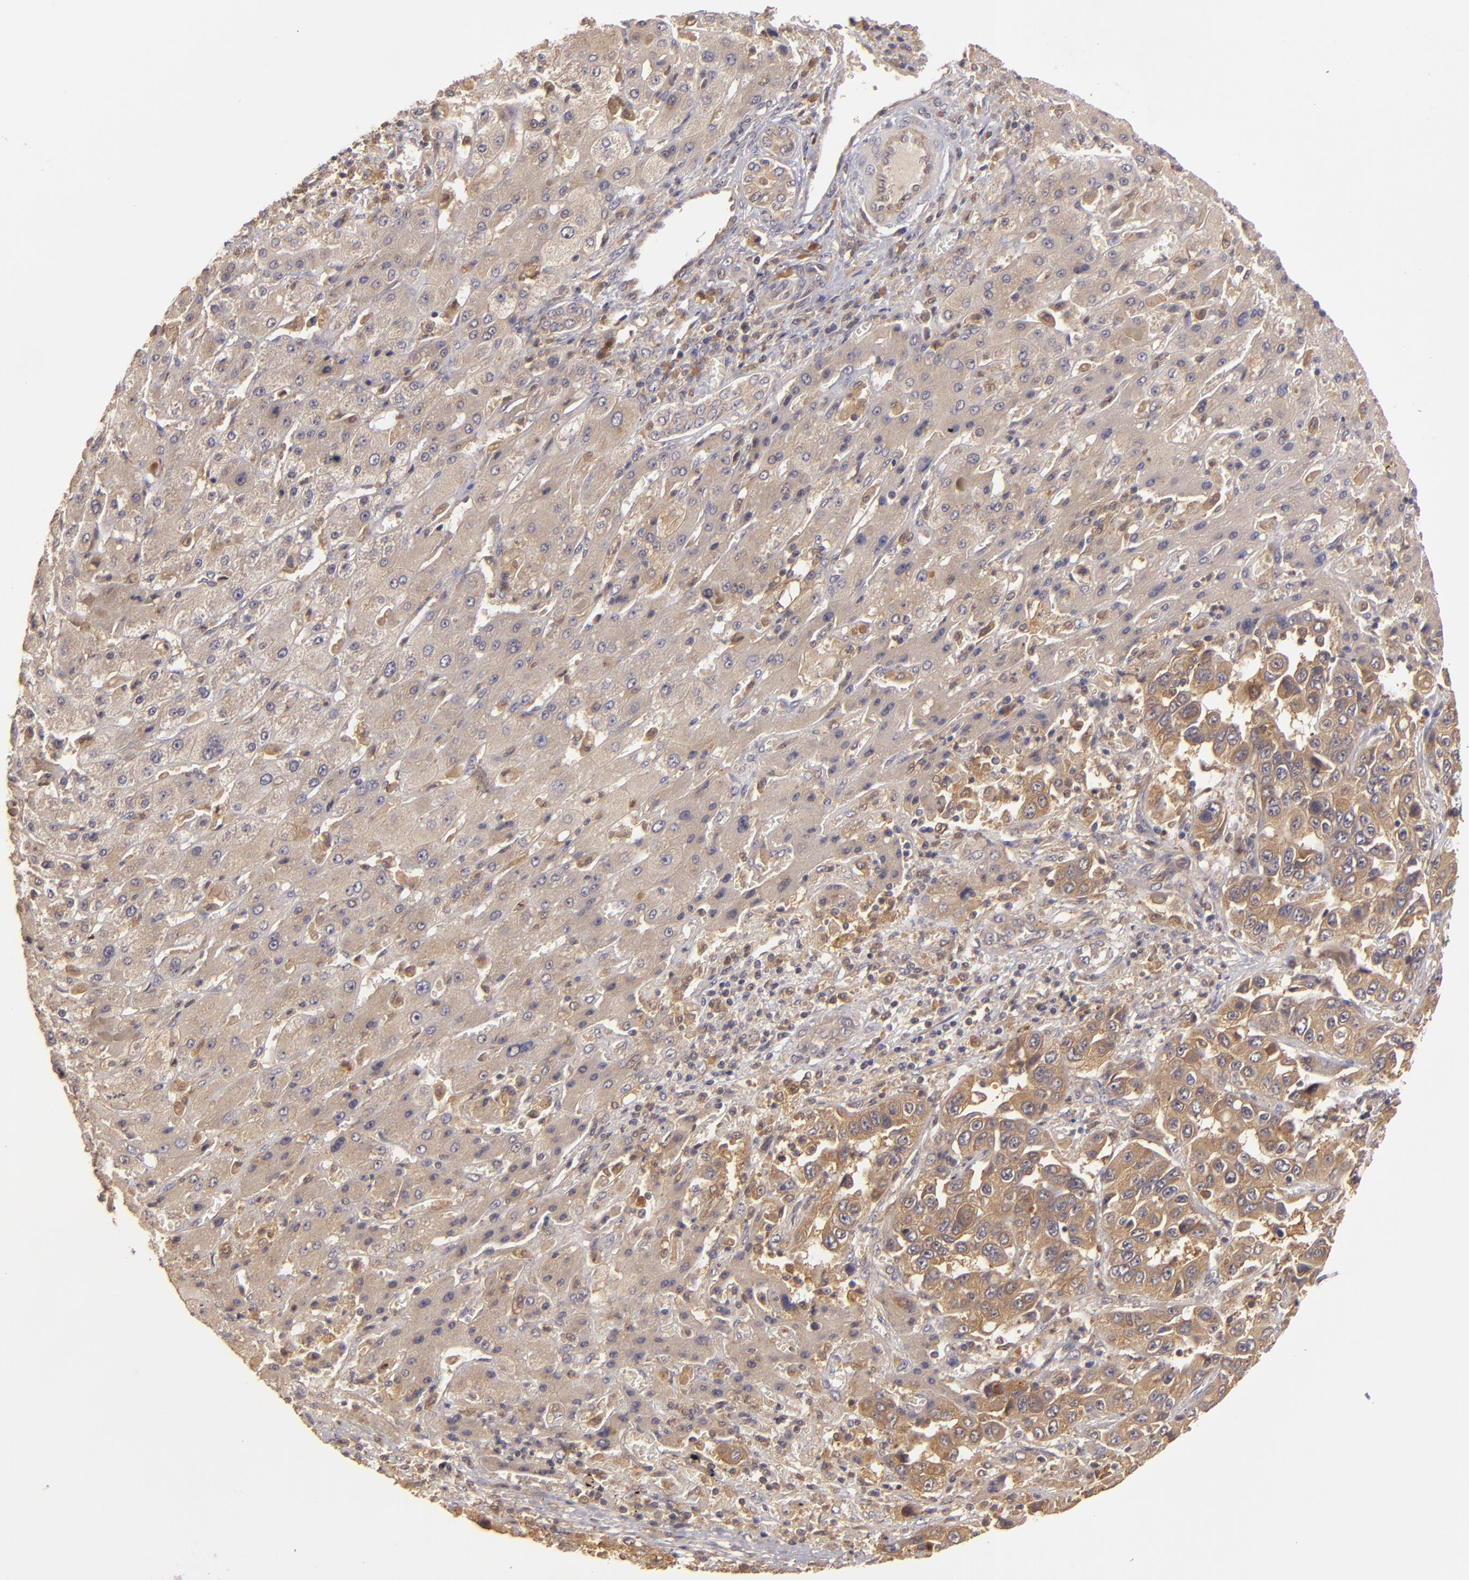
{"staining": {"intensity": "strong", "quantity": ">75%", "location": "cytoplasmic/membranous"}, "tissue": "liver cancer", "cell_type": "Tumor cells", "image_type": "cancer", "snomed": [{"axis": "morphology", "description": "Cholangiocarcinoma"}, {"axis": "topography", "description": "Liver"}], "caption": "Protein staining of liver cholangiocarcinoma tissue reveals strong cytoplasmic/membranous expression in about >75% of tumor cells.", "gene": "PRKCD", "patient": {"sex": "female", "age": 52}}